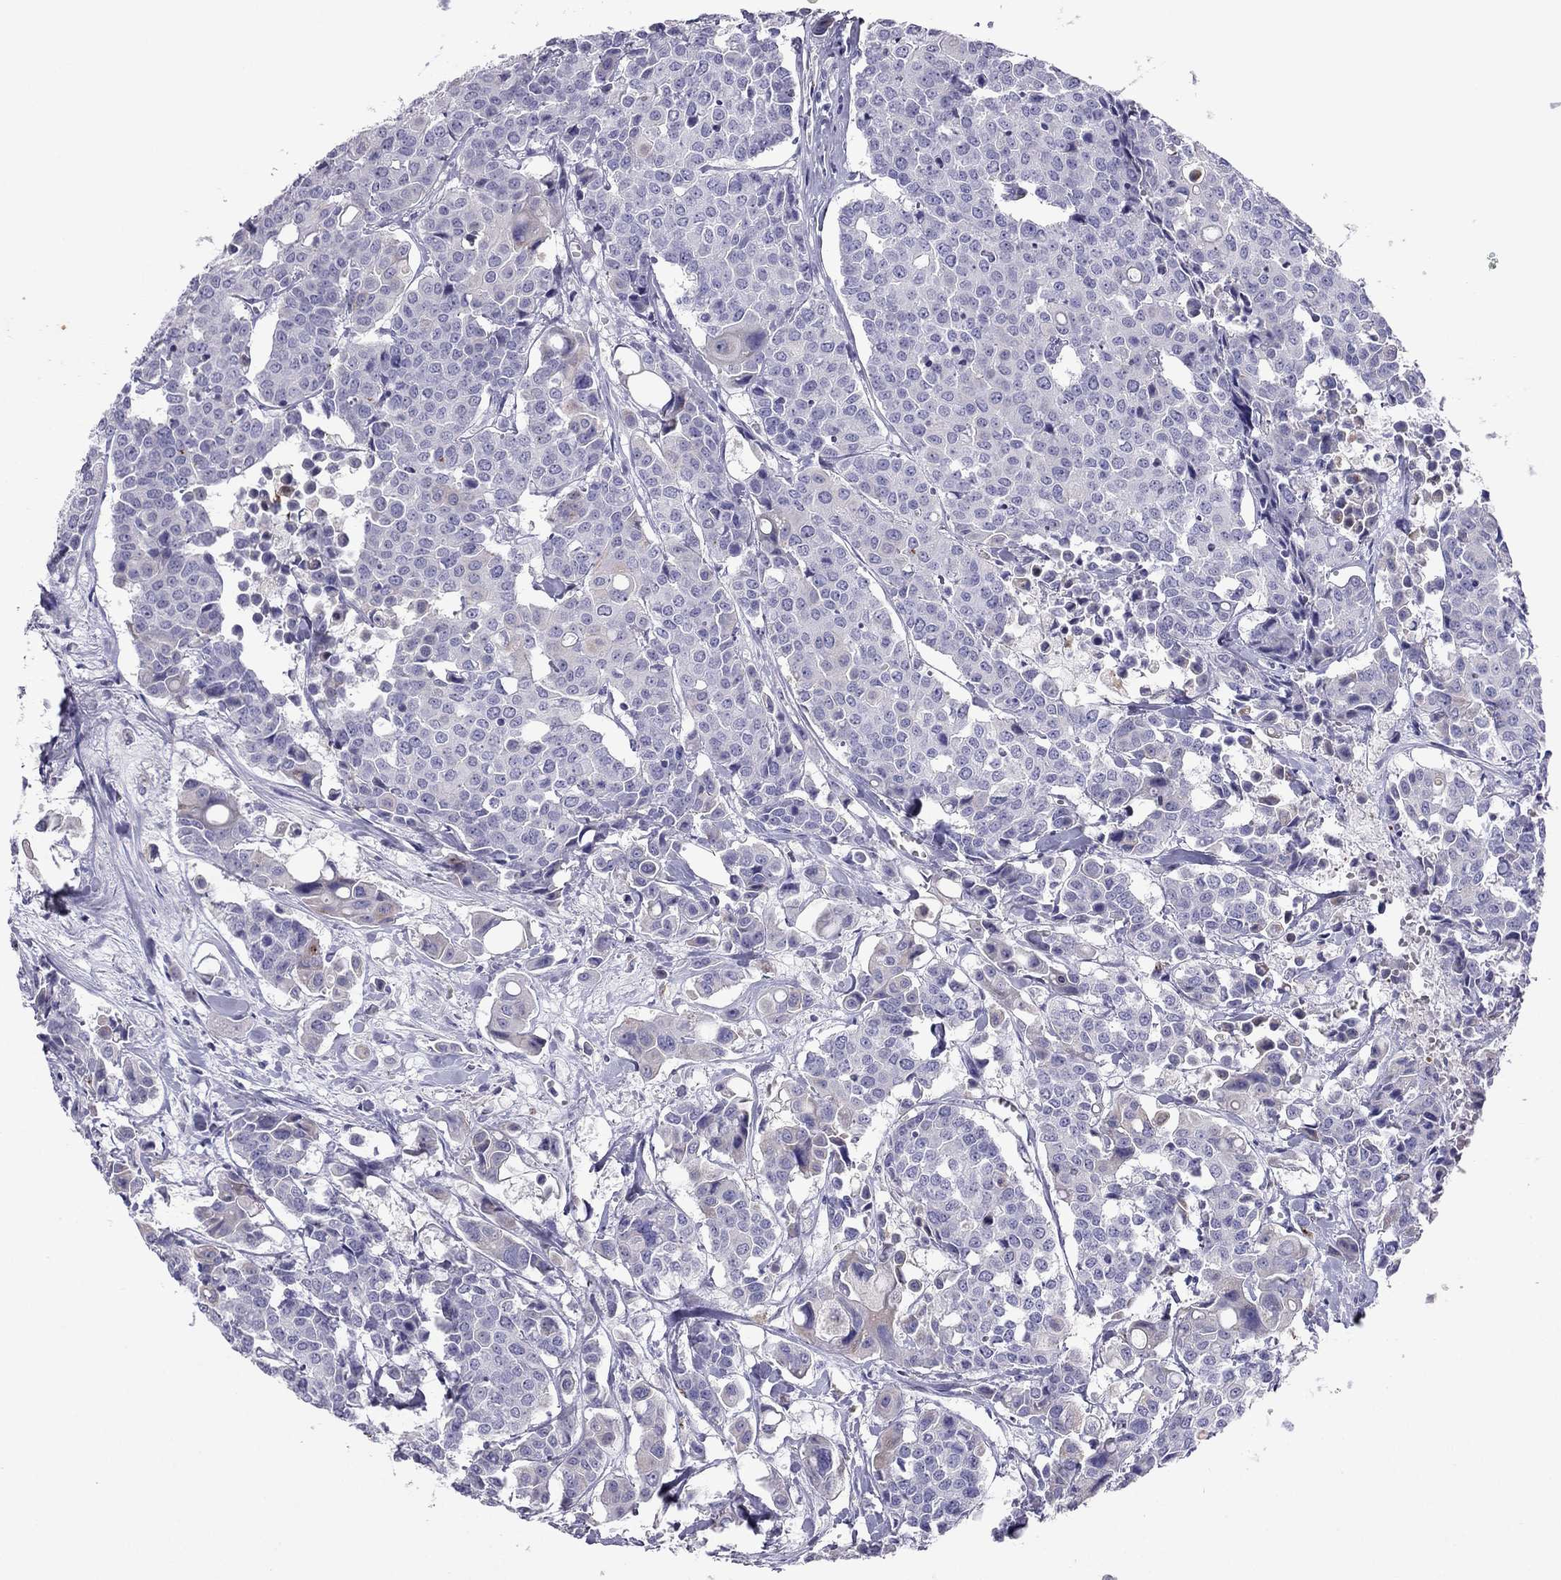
{"staining": {"intensity": "negative", "quantity": "none", "location": "none"}, "tissue": "carcinoid", "cell_type": "Tumor cells", "image_type": "cancer", "snomed": [{"axis": "morphology", "description": "Carcinoid, malignant, NOS"}, {"axis": "topography", "description": "Colon"}], "caption": "The IHC histopathology image has no significant staining in tumor cells of malignant carcinoid tissue.", "gene": "MAEL", "patient": {"sex": "male", "age": 81}}